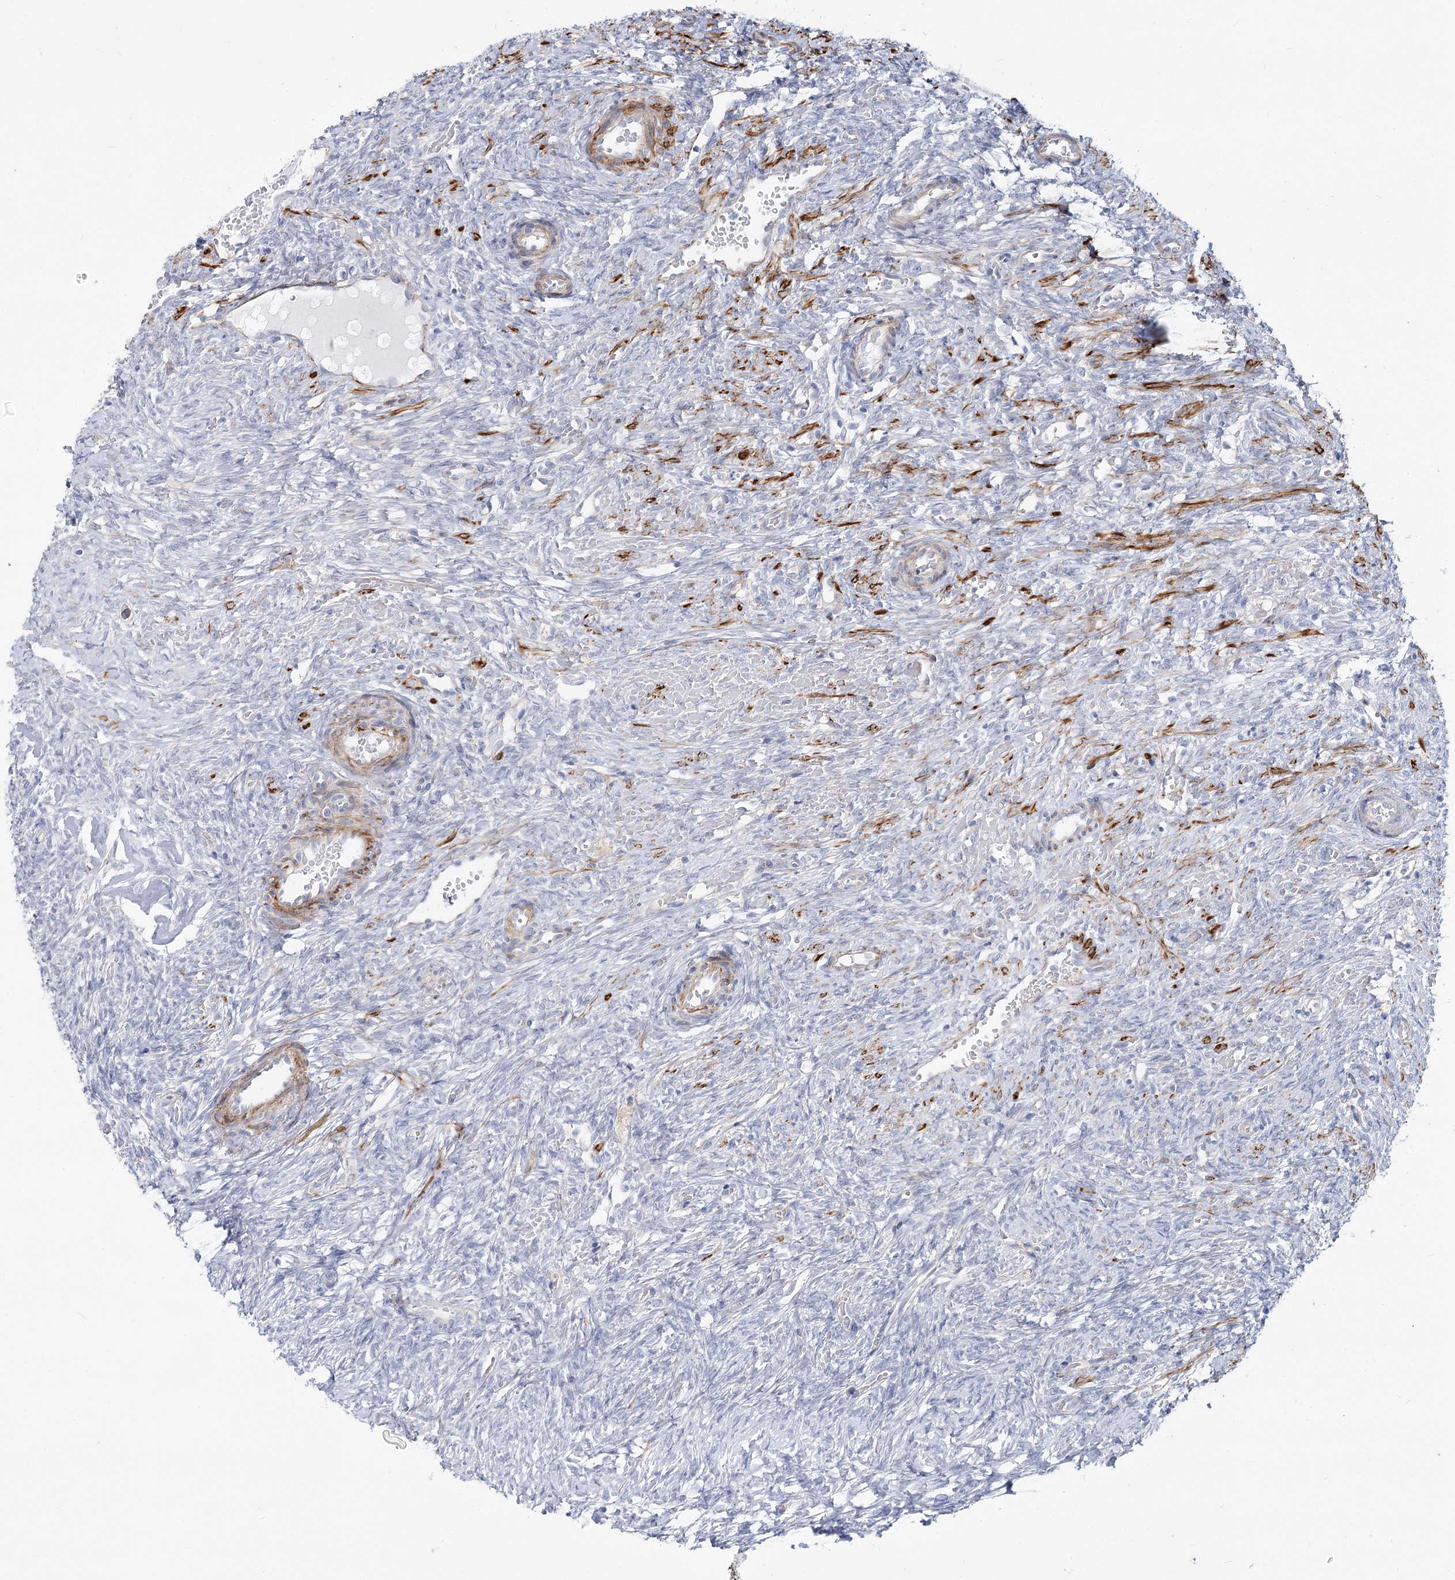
{"staining": {"intensity": "negative", "quantity": "none", "location": "none"}, "tissue": "ovary", "cell_type": "Follicle cells", "image_type": "normal", "snomed": [{"axis": "morphology", "description": "Normal tissue, NOS"}, {"axis": "topography", "description": "Ovary"}], "caption": "Immunohistochemistry (IHC) micrograph of unremarkable ovary: ovary stained with DAB (3,3'-diaminobenzidine) reveals no significant protein positivity in follicle cells.", "gene": "ARSI", "patient": {"sex": "female", "age": 41}}